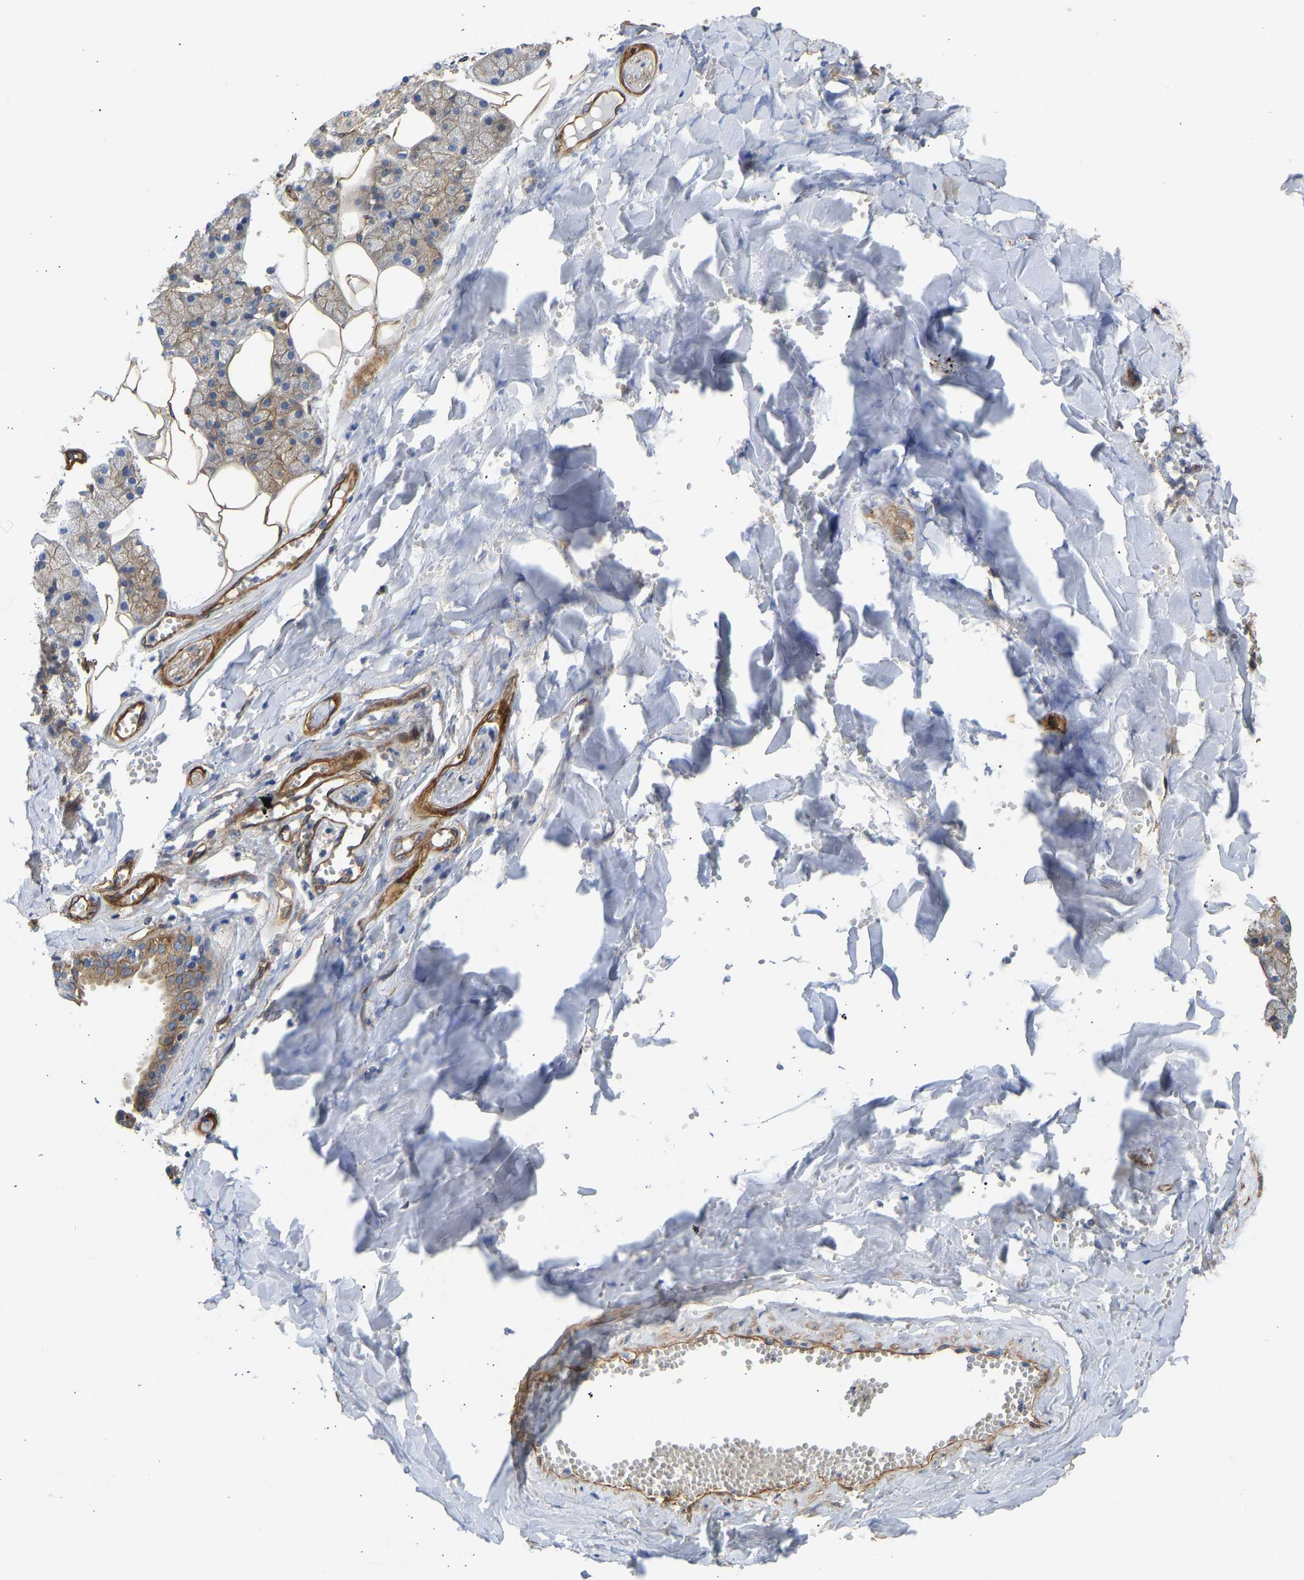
{"staining": {"intensity": "moderate", "quantity": ">75%", "location": "cytoplasmic/membranous"}, "tissue": "salivary gland", "cell_type": "Glandular cells", "image_type": "normal", "snomed": [{"axis": "morphology", "description": "Normal tissue, NOS"}, {"axis": "topography", "description": "Salivary gland"}], "caption": "Immunohistochemical staining of unremarkable human salivary gland demonstrates moderate cytoplasmic/membranous protein expression in approximately >75% of glandular cells.", "gene": "MYO1C", "patient": {"sex": "male", "age": 62}}